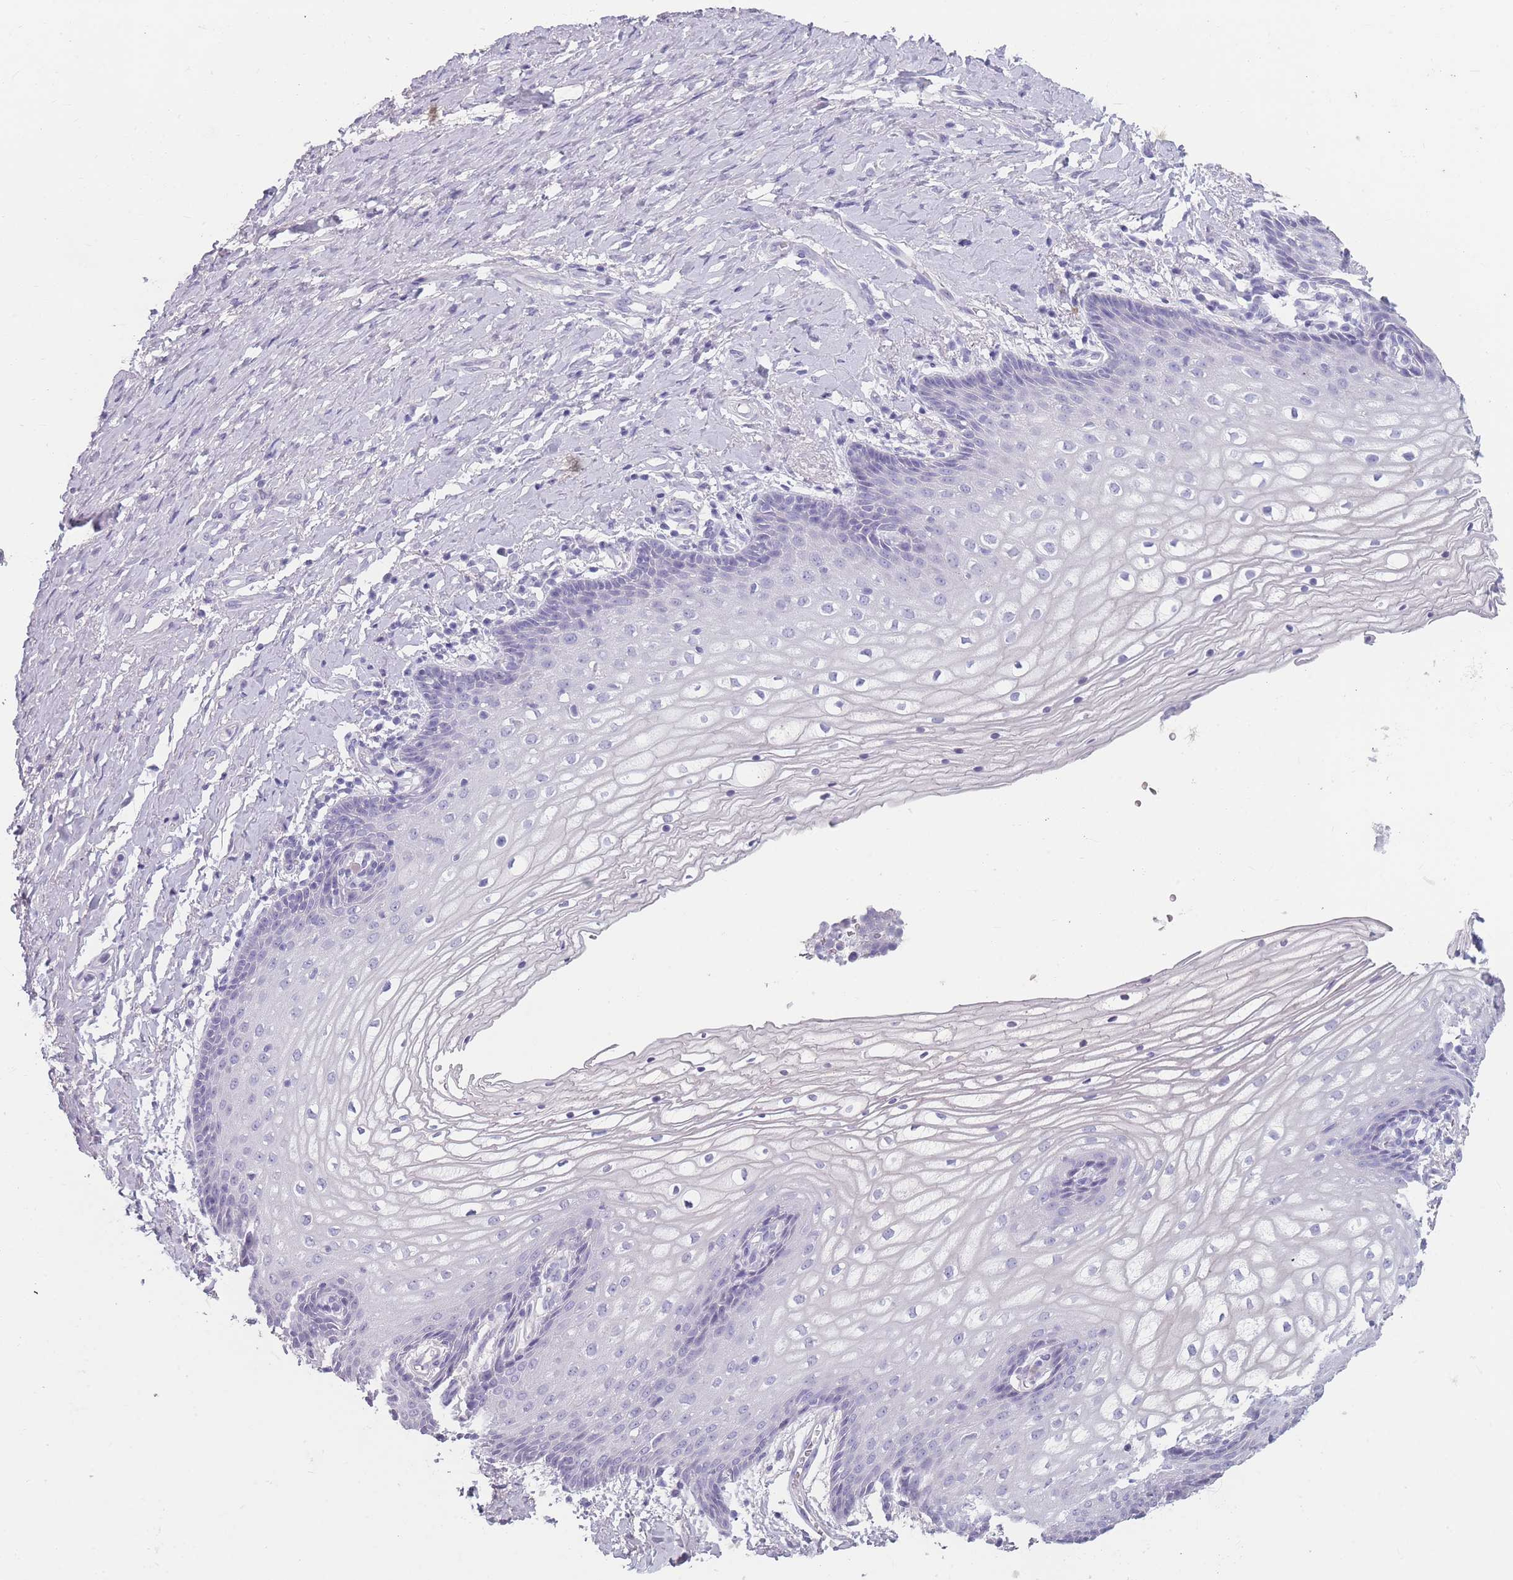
{"staining": {"intensity": "negative", "quantity": "none", "location": "none"}, "tissue": "vagina", "cell_type": "Squamous epithelial cells", "image_type": "normal", "snomed": [{"axis": "morphology", "description": "Normal tissue, NOS"}, {"axis": "topography", "description": "Vagina"}], "caption": "Photomicrograph shows no protein positivity in squamous epithelial cells of benign vagina.", "gene": "CCNO", "patient": {"sex": "female", "age": 60}}